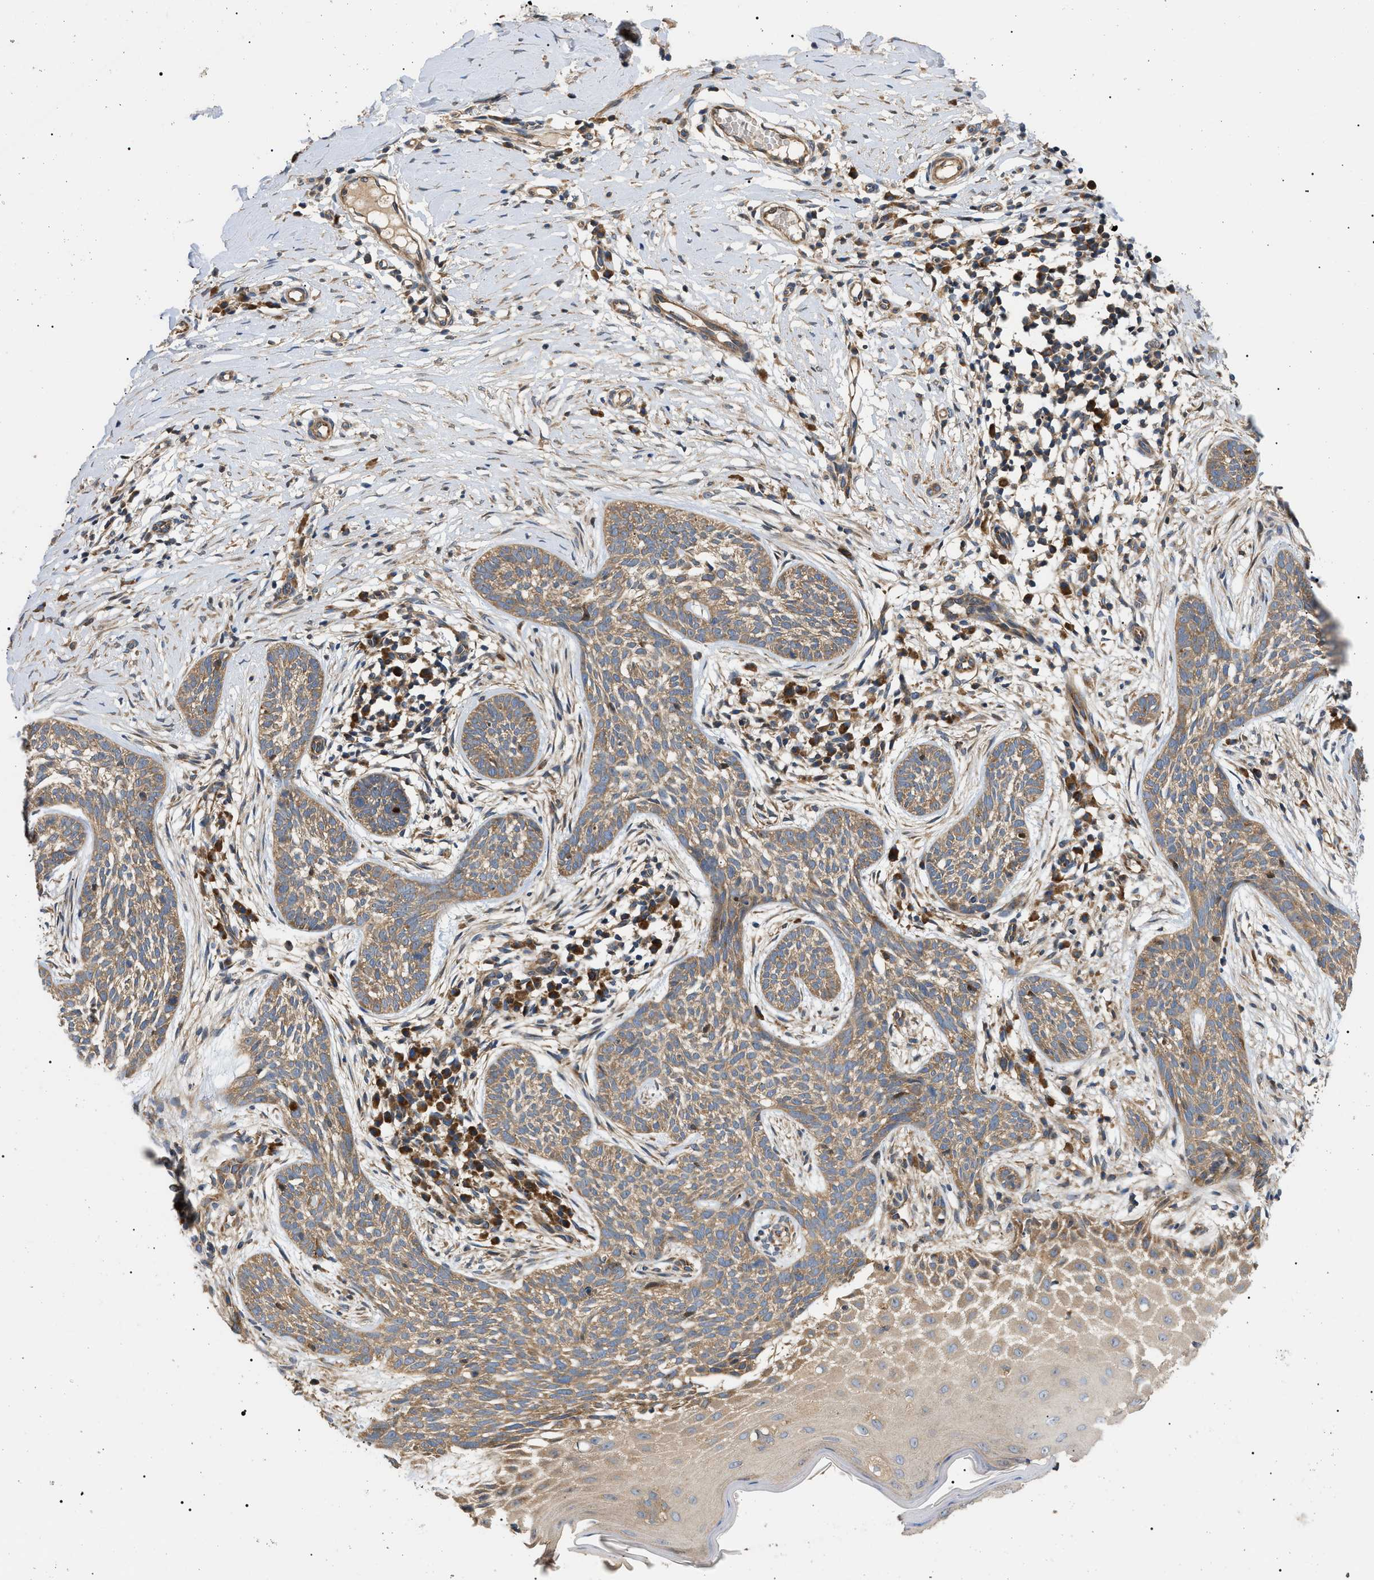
{"staining": {"intensity": "moderate", "quantity": ">75%", "location": "cytoplasmic/membranous"}, "tissue": "skin cancer", "cell_type": "Tumor cells", "image_type": "cancer", "snomed": [{"axis": "morphology", "description": "Basal cell carcinoma"}, {"axis": "topography", "description": "Skin"}], "caption": "Moderate cytoplasmic/membranous protein staining is identified in about >75% of tumor cells in skin cancer.", "gene": "PPM1B", "patient": {"sex": "female", "age": 59}}